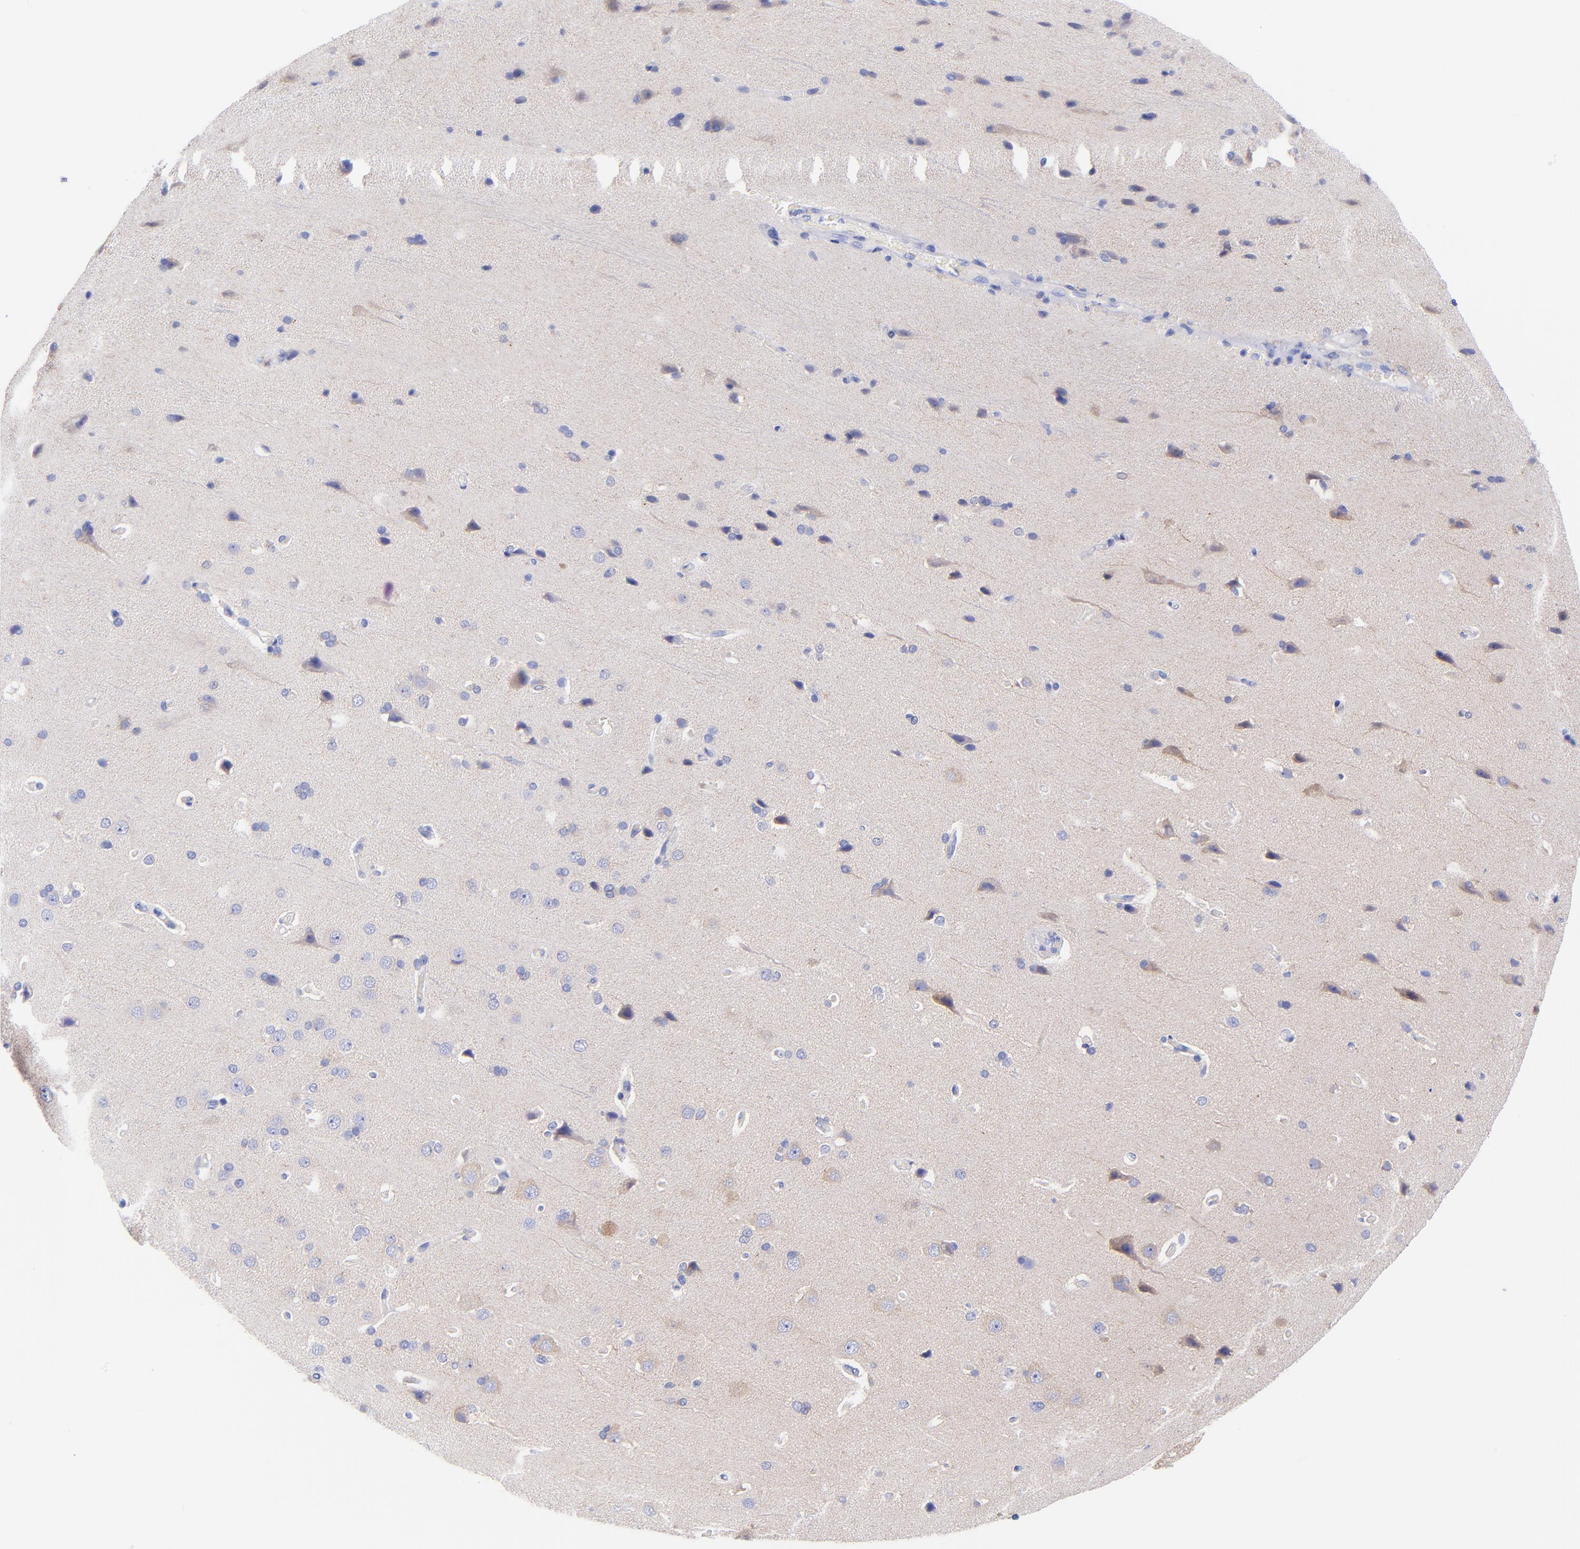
{"staining": {"intensity": "negative", "quantity": "none", "location": "none"}, "tissue": "cerebral cortex", "cell_type": "Endothelial cells", "image_type": "normal", "snomed": [{"axis": "morphology", "description": "Normal tissue, NOS"}, {"axis": "topography", "description": "Cerebral cortex"}], "caption": "Endothelial cells are negative for brown protein staining in normal cerebral cortex. (Brightfield microscopy of DAB immunohistochemistry (IHC) at high magnification).", "gene": "GPHN", "patient": {"sex": "male", "age": 62}}